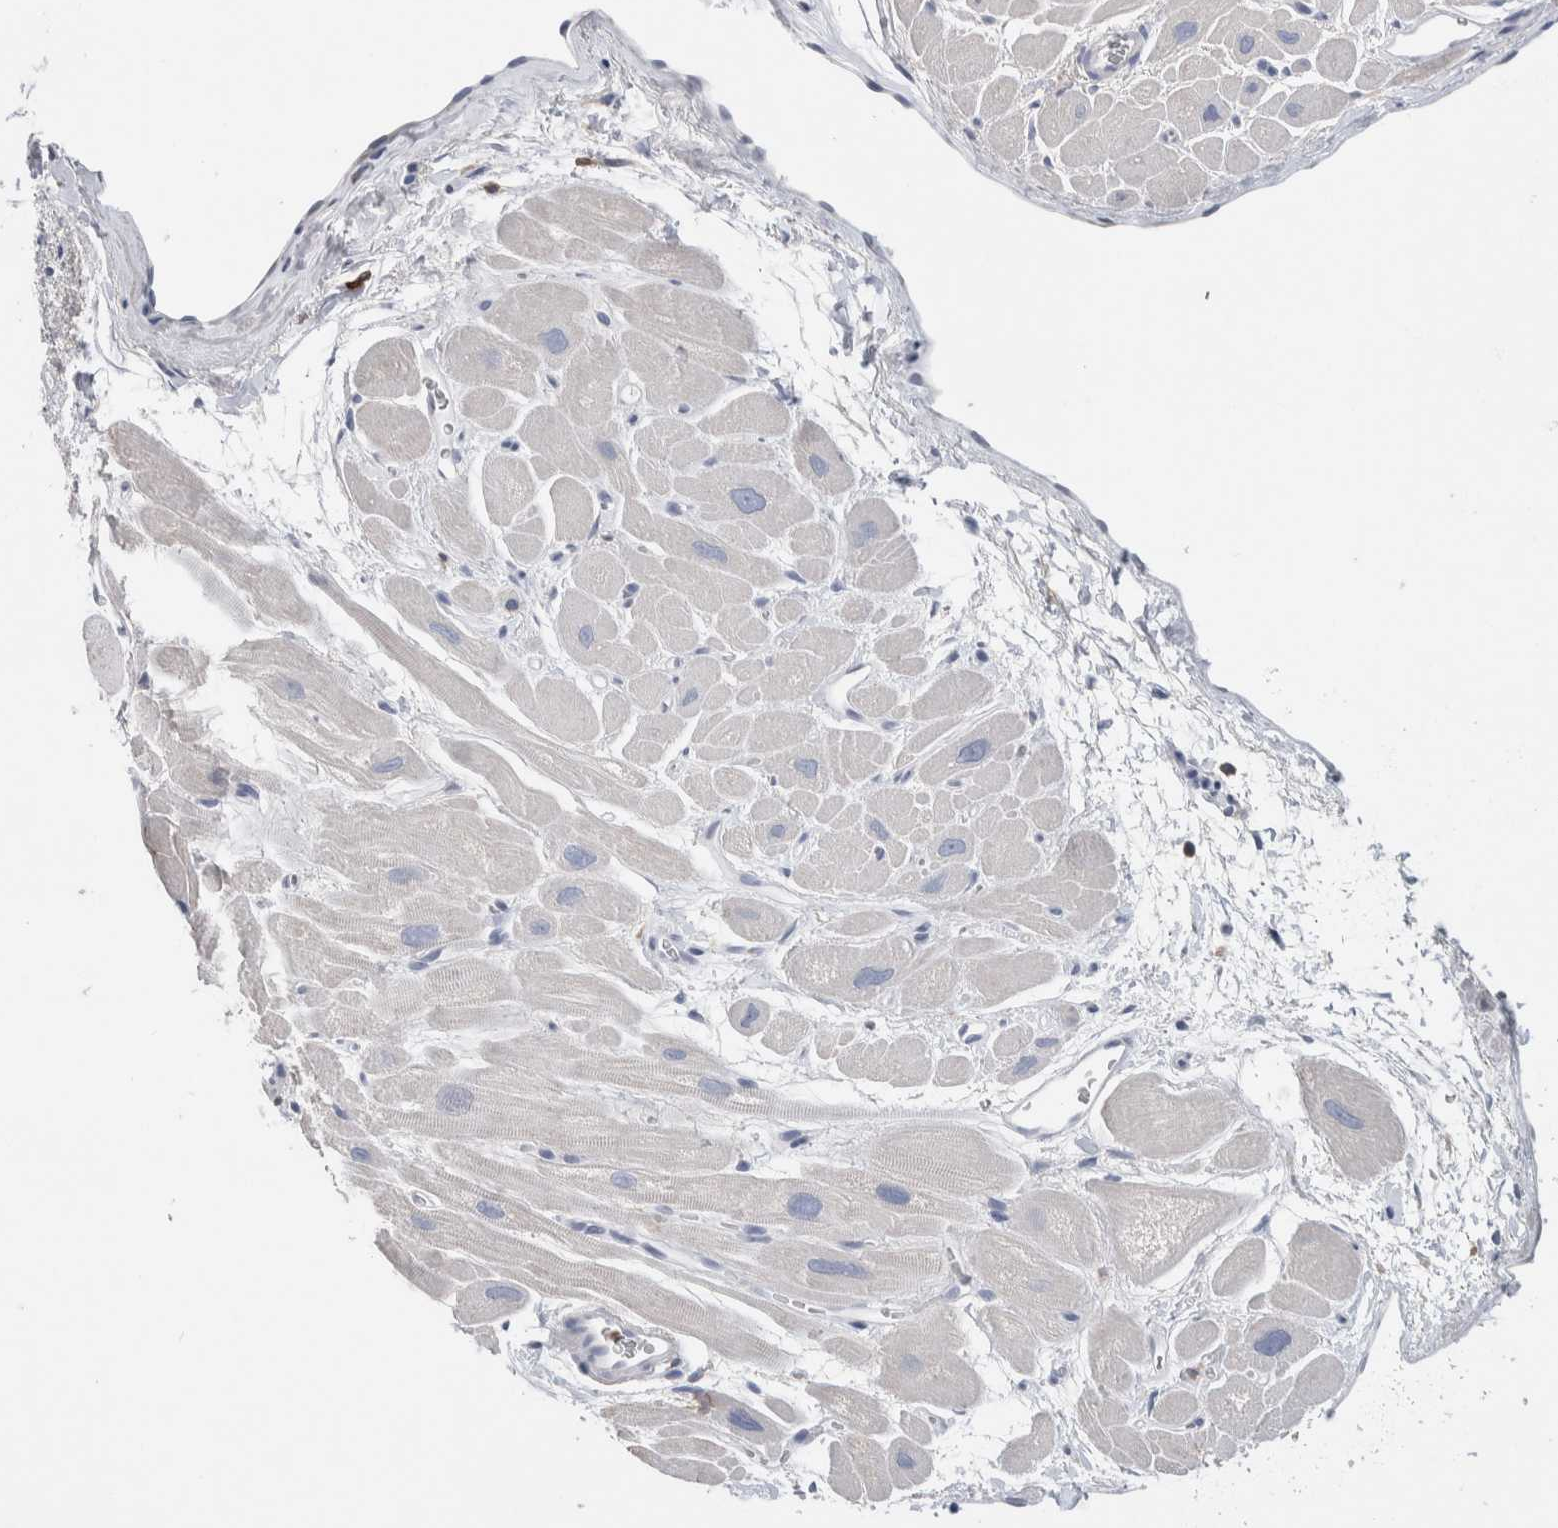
{"staining": {"intensity": "negative", "quantity": "none", "location": "none"}, "tissue": "heart muscle", "cell_type": "Cardiomyocytes", "image_type": "normal", "snomed": [{"axis": "morphology", "description": "Normal tissue, NOS"}, {"axis": "topography", "description": "Heart"}], "caption": "DAB (3,3'-diaminobenzidine) immunohistochemical staining of unremarkable heart muscle shows no significant expression in cardiomyocytes.", "gene": "NCF2", "patient": {"sex": "male", "age": 49}}